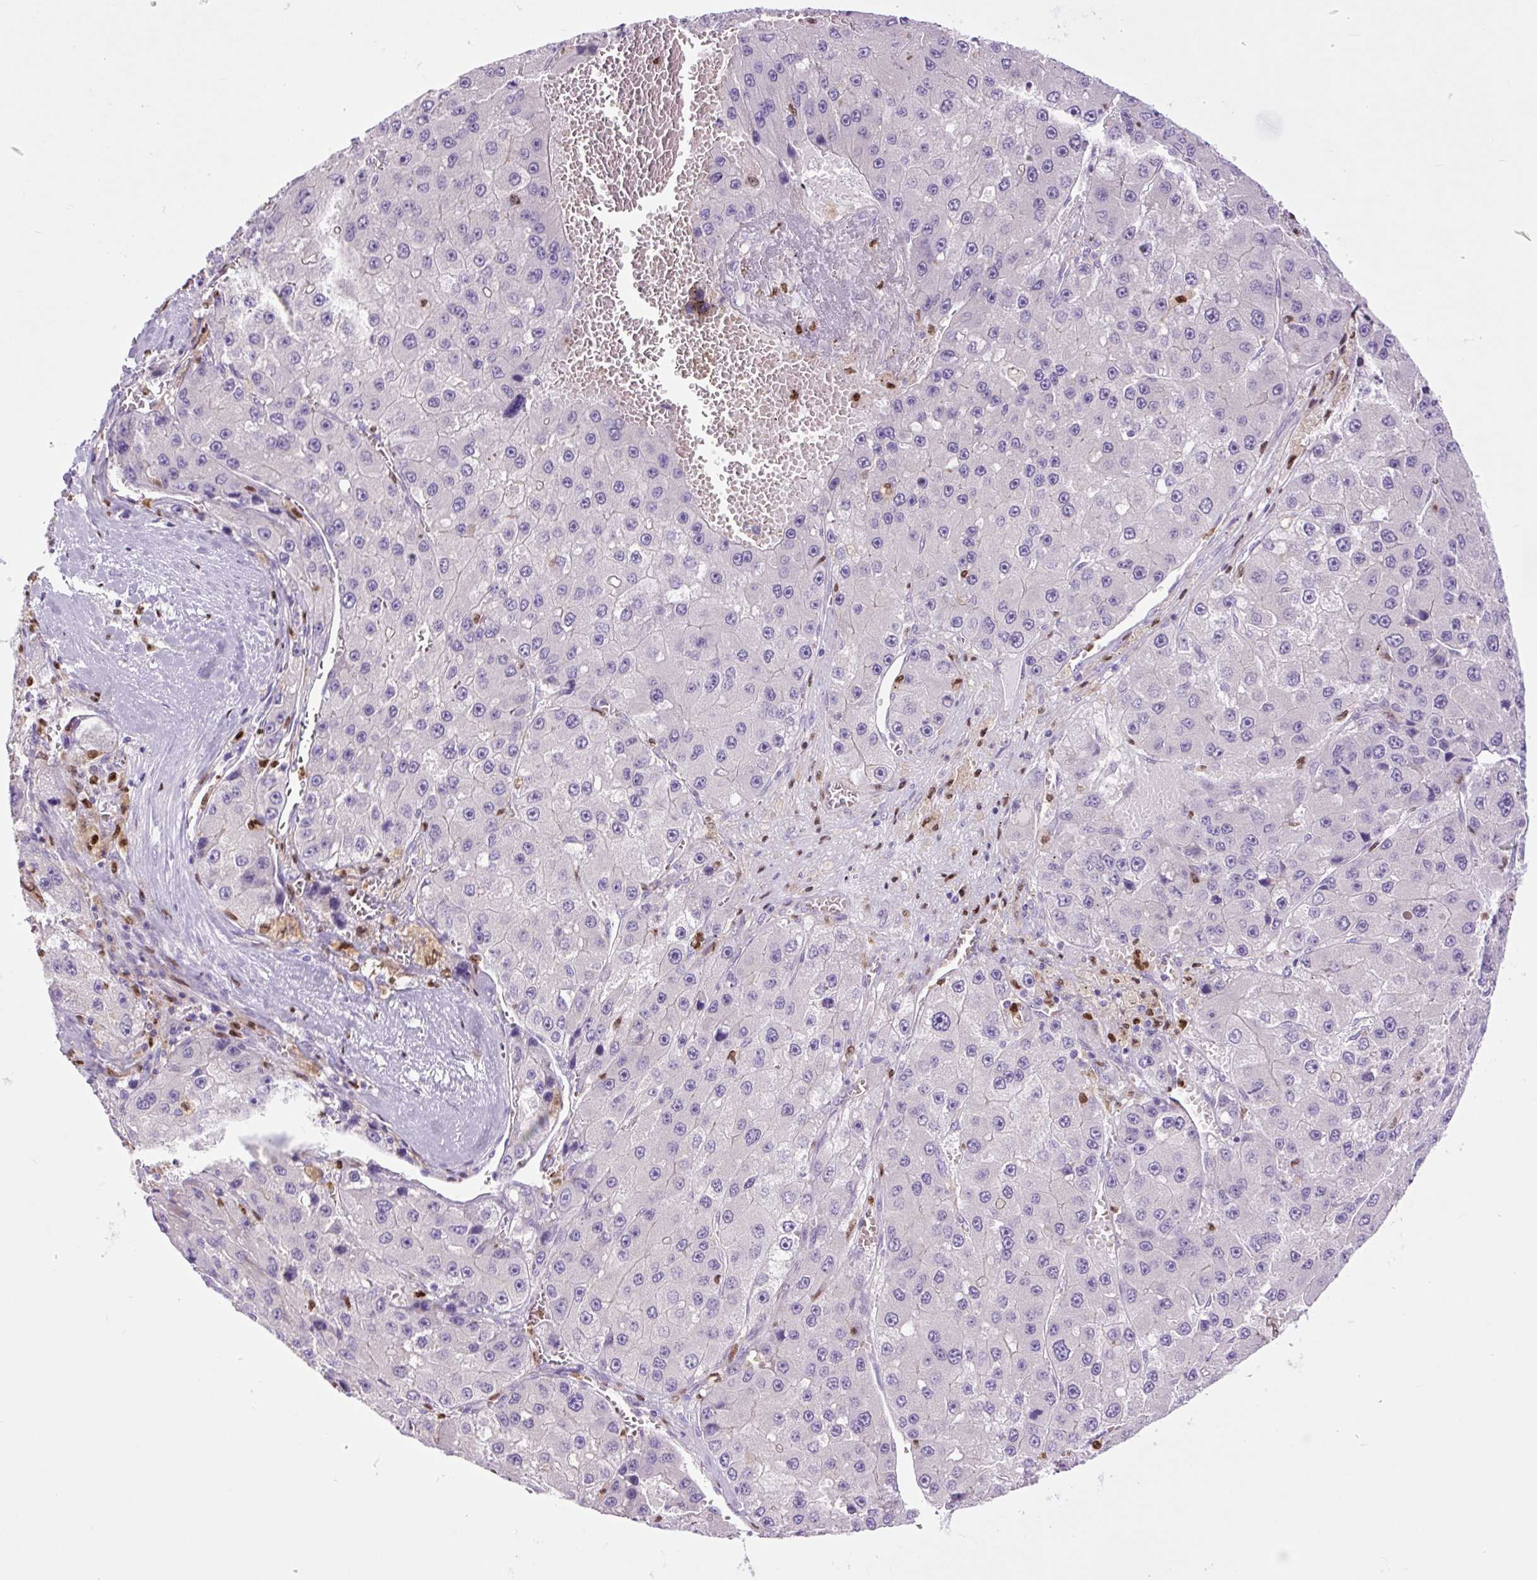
{"staining": {"intensity": "negative", "quantity": "none", "location": "none"}, "tissue": "liver cancer", "cell_type": "Tumor cells", "image_type": "cancer", "snomed": [{"axis": "morphology", "description": "Carcinoma, Hepatocellular, NOS"}, {"axis": "topography", "description": "Liver"}], "caption": "Histopathology image shows no significant protein positivity in tumor cells of liver cancer (hepatocellular carcinoma).", "gene": "SPI1", "patient": {"sex": "female", "age": 73}}